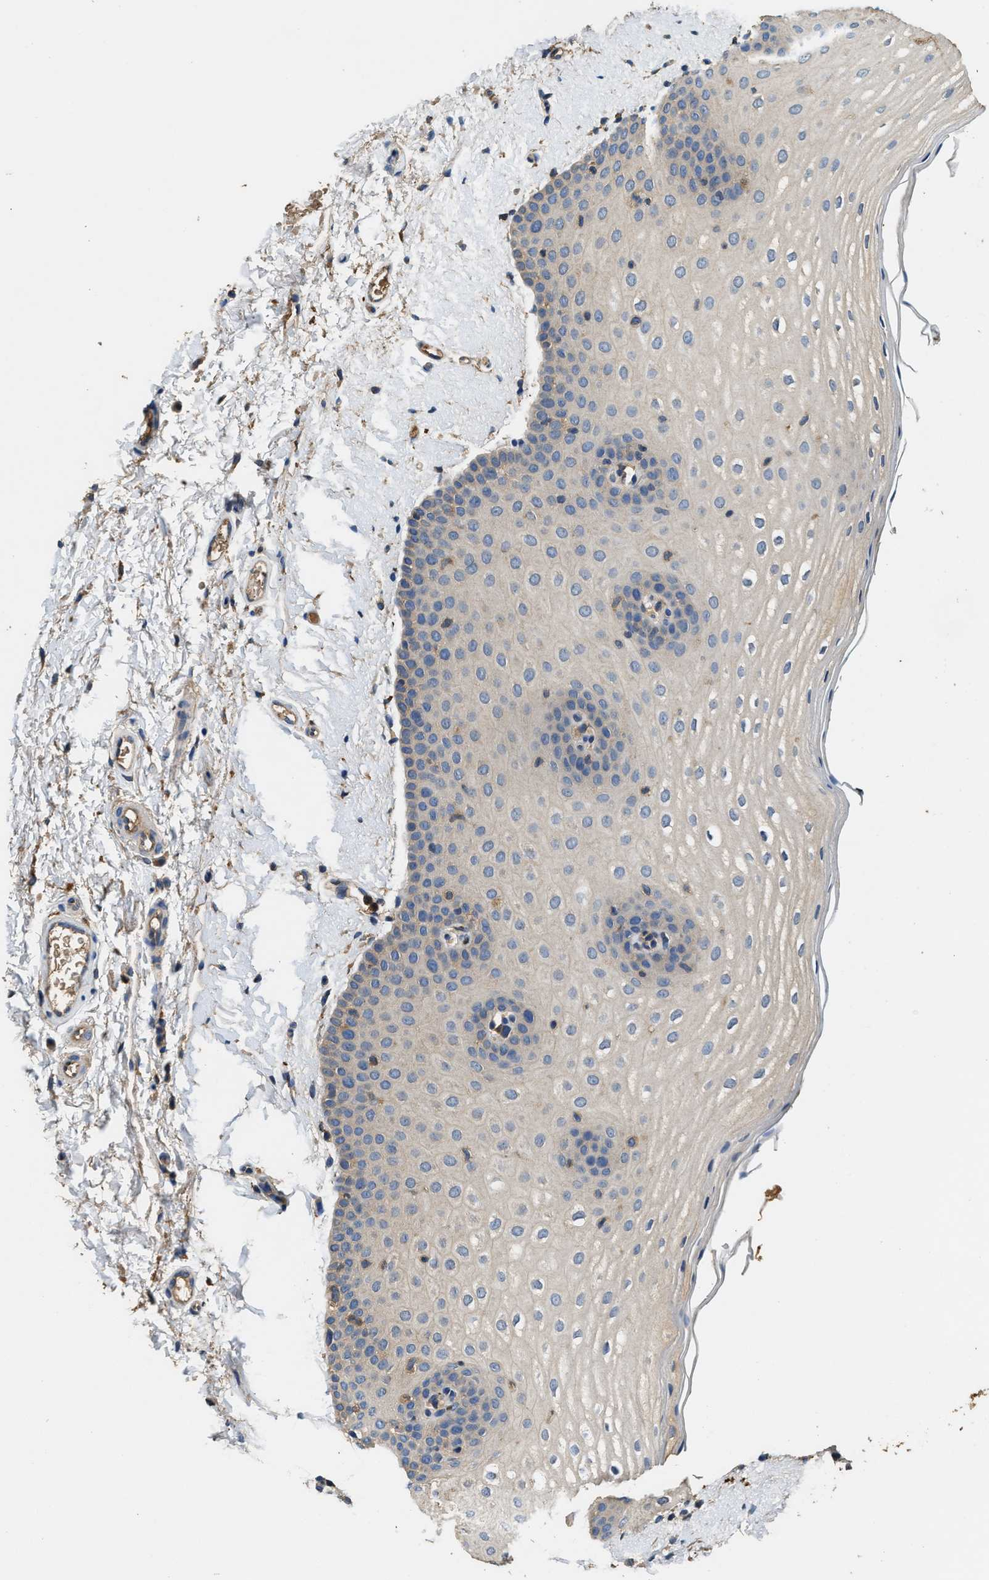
{"staining": {"intensity": "weak", "quantity": "<25%", "location": "cytoplasmic/membranous"}, "tissue": "oral mucosa", "cell_type": "Squamous epithelial cells", "image_type": "normal", "snomed": [{"axis": "morphology", "description": "Normal tissue, NOS"}, {"axis": "topography", "description": "Skin"}, {"axis": "topography", "description": "Oral tissue"}], "caption": "Immunohistochemistry (IHC) histopathology image of benign human oral mucosa stained for a protein (brown), which displays no expression in squamous epithelial cells.", "gene": "BLOC1S1", "patient": {"sex": "male", "age": 84}}